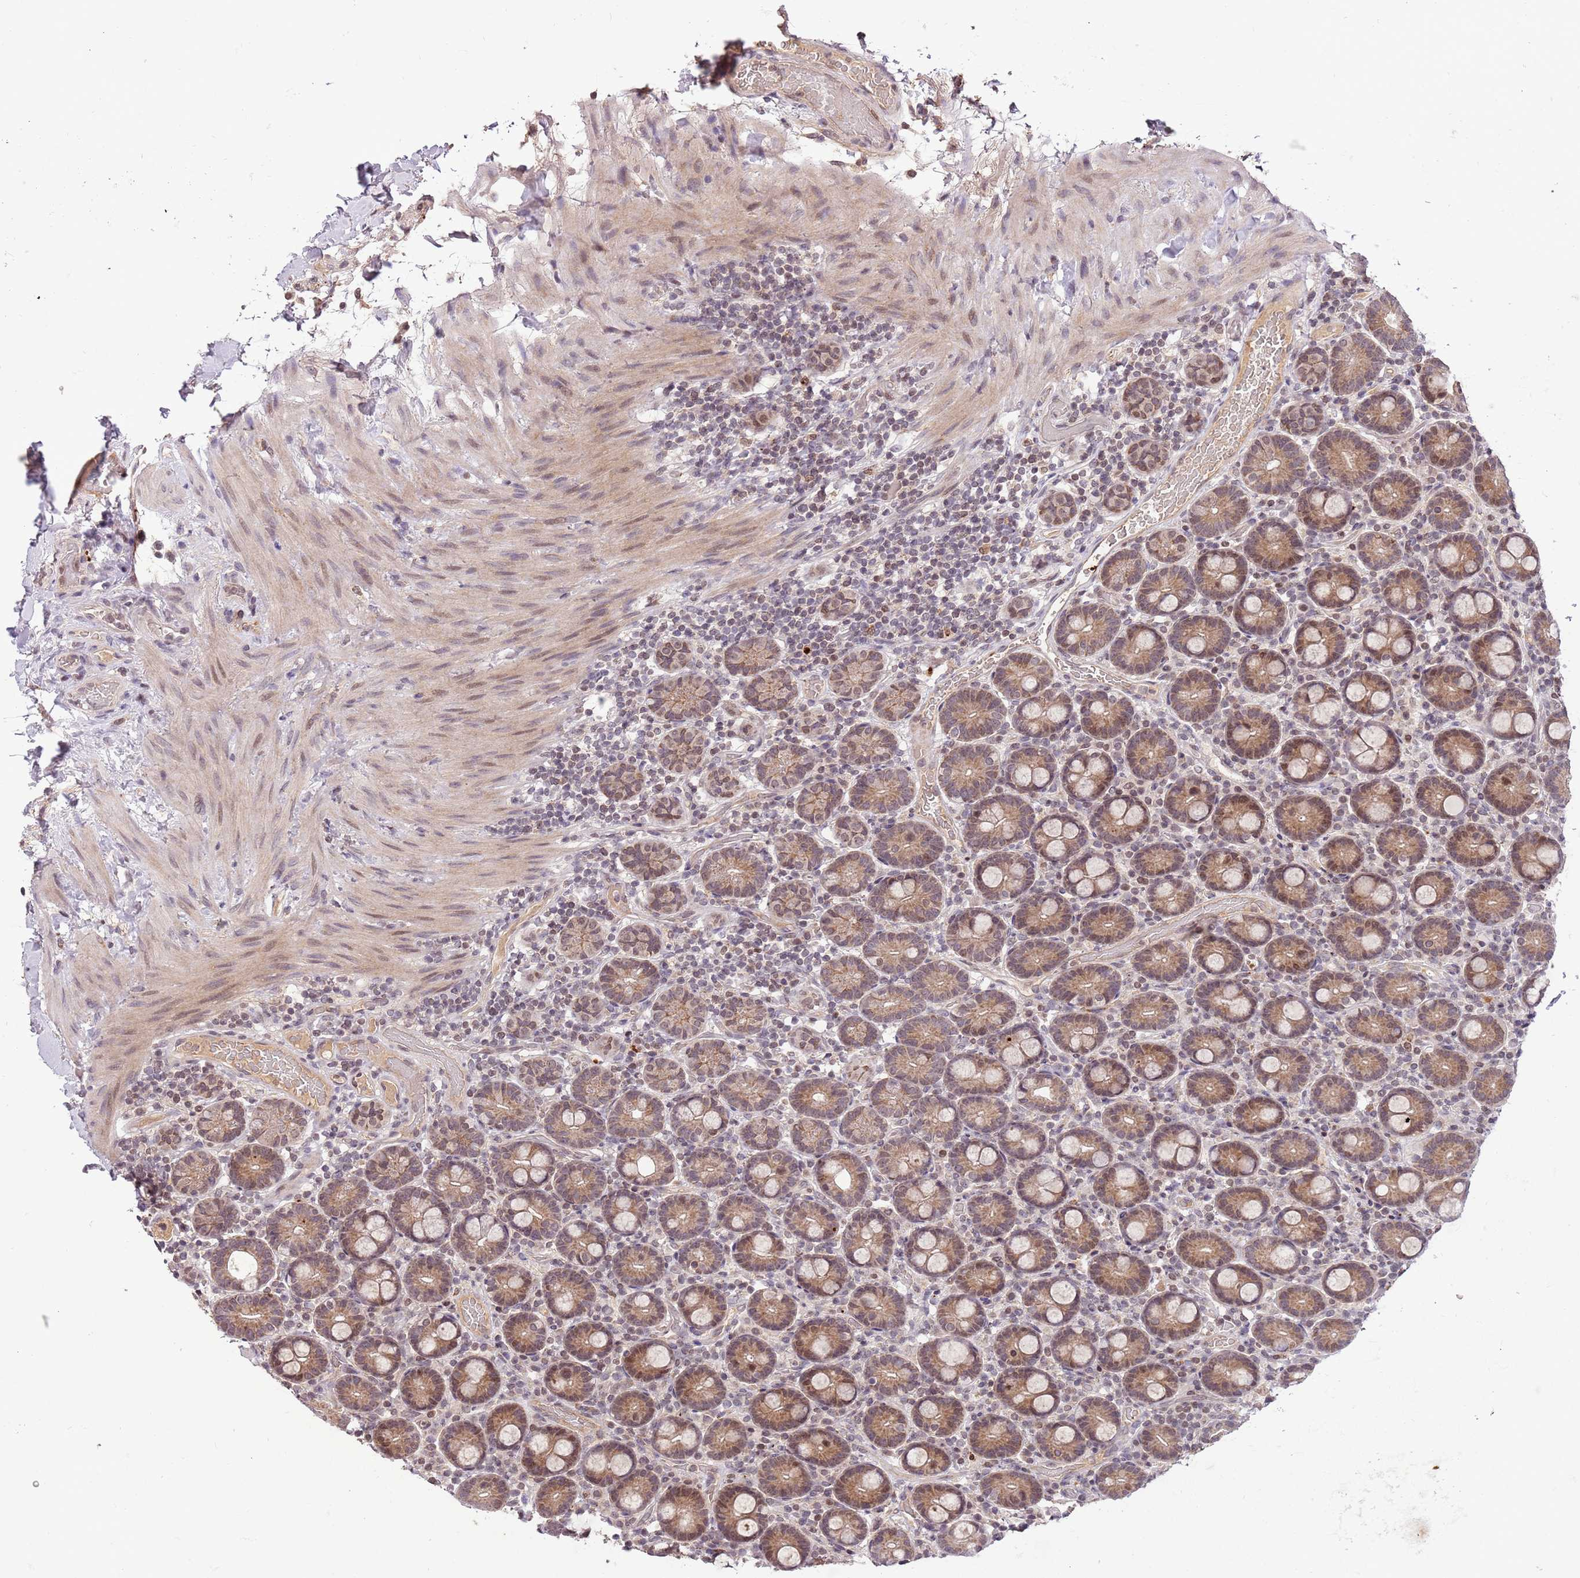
{"staining": {"intensity": "moderate", "quantity": ">75%", "location": "cytoplasmic/membranous,nuclear"}, "tissue": "duodenum", "cell_type": "Glandular cells", "image_type": "normal", "snomed": [{"axis": "morphology", "description": "Normal tissue, NOS"}, {"axis": "topography", "description": "Duodenum"}], "caption": "Duodenum stained for a protein reveals moderate cytoplasmic/membranous,nuclear positivity in glandular cells.", "gene": "SAMSN1", "patient": {"sex": "male", "age": 55}}